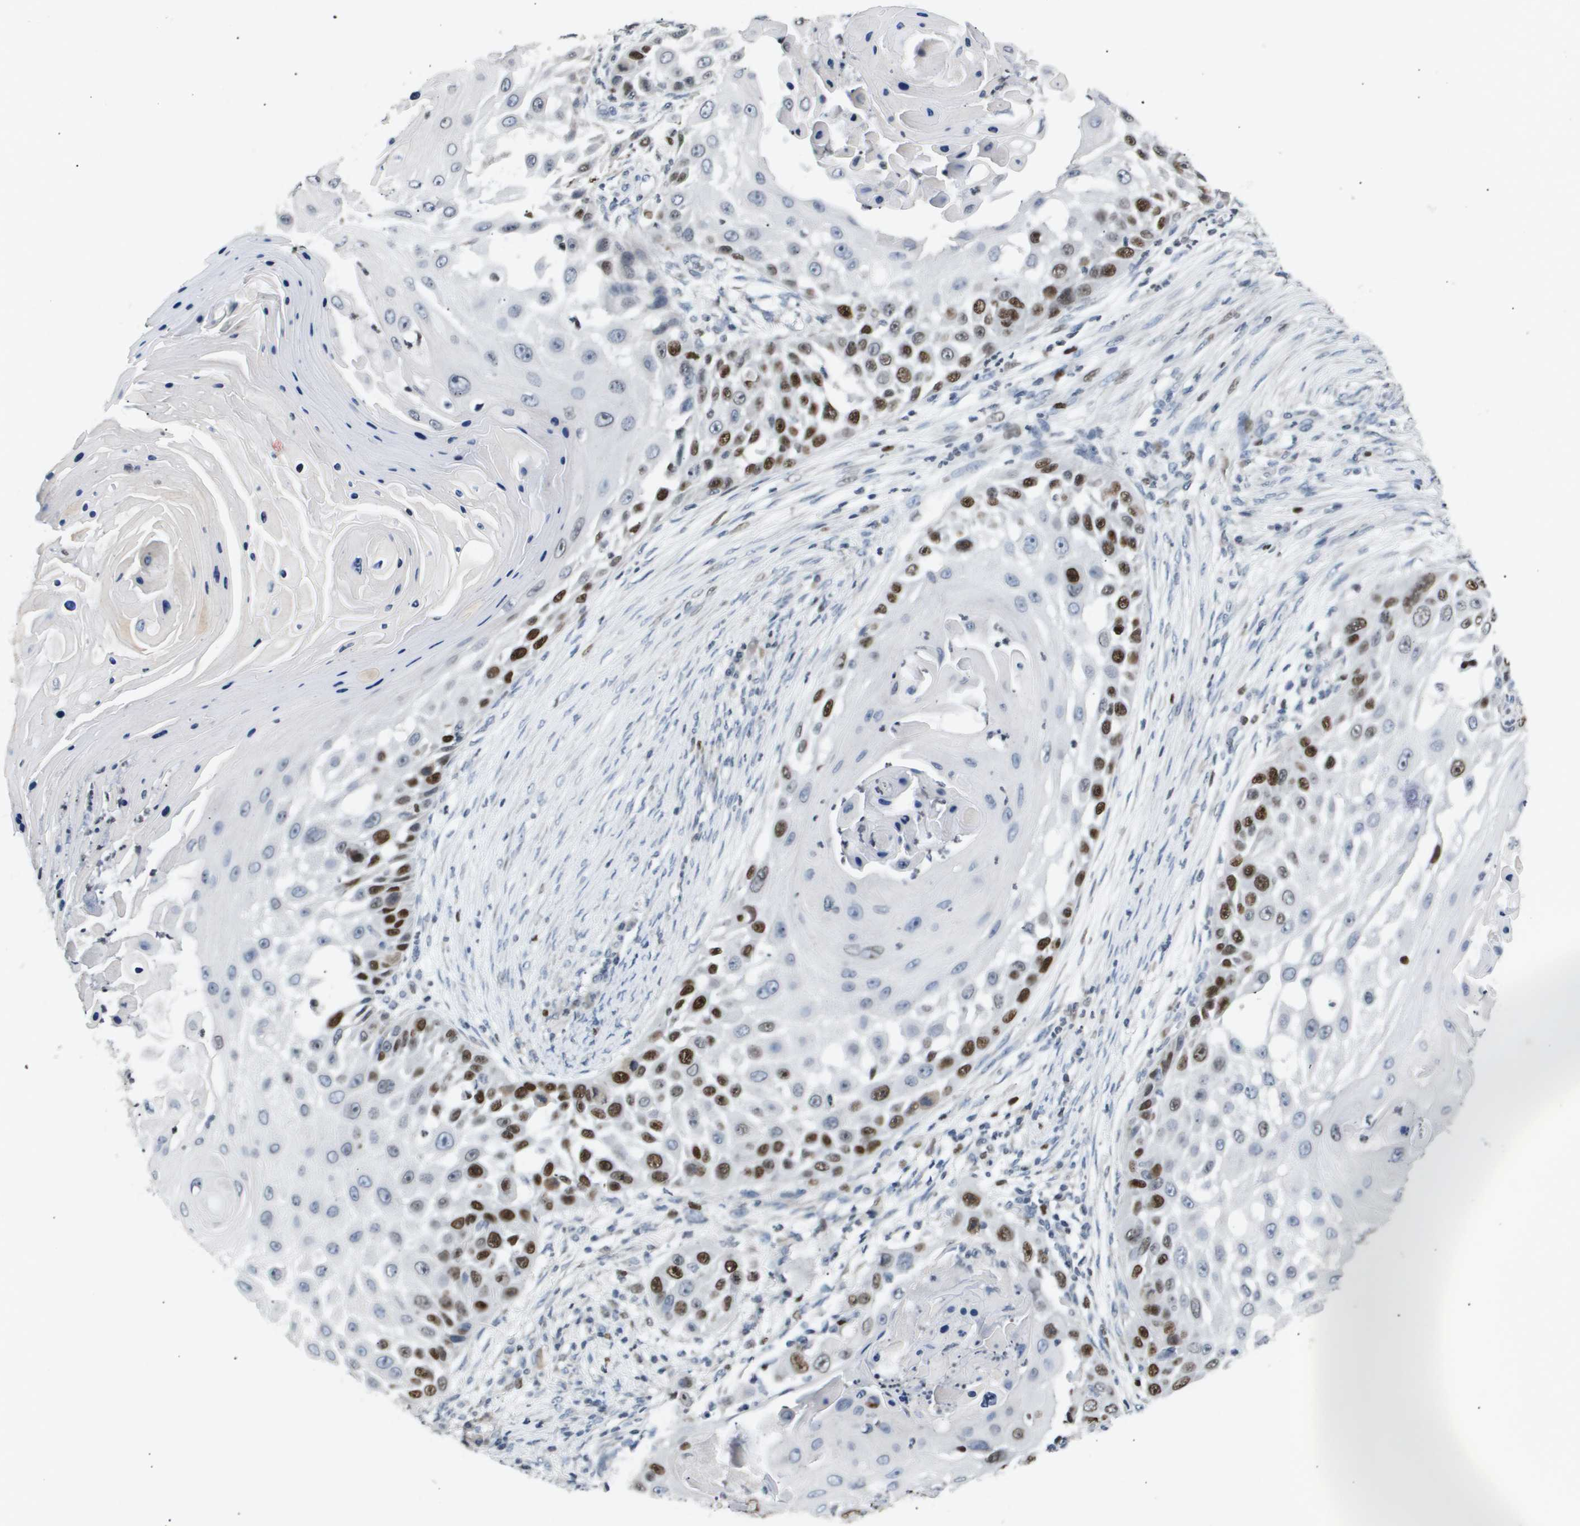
{"staining": {"intensity": "strong", "quantity": "25%-75%", "location": "nuclear"}, "tissue": "skin cancer", "cell_type": "Tumor cells", "image_type": "cancer", "snomed": [{"axis": "morphology", "description": "Squamous cell carcinoma, NOS"}, {"axis": "topography", "description": "Skin"}], "caption": "Protein expression analysis of human skin squamous cell carcinoma reveals strong nuclear positivity in approximately 25%-75% of tumor cells.", "gene": "ANAPC2", "patient": {"sex": "female", "age": 44}}